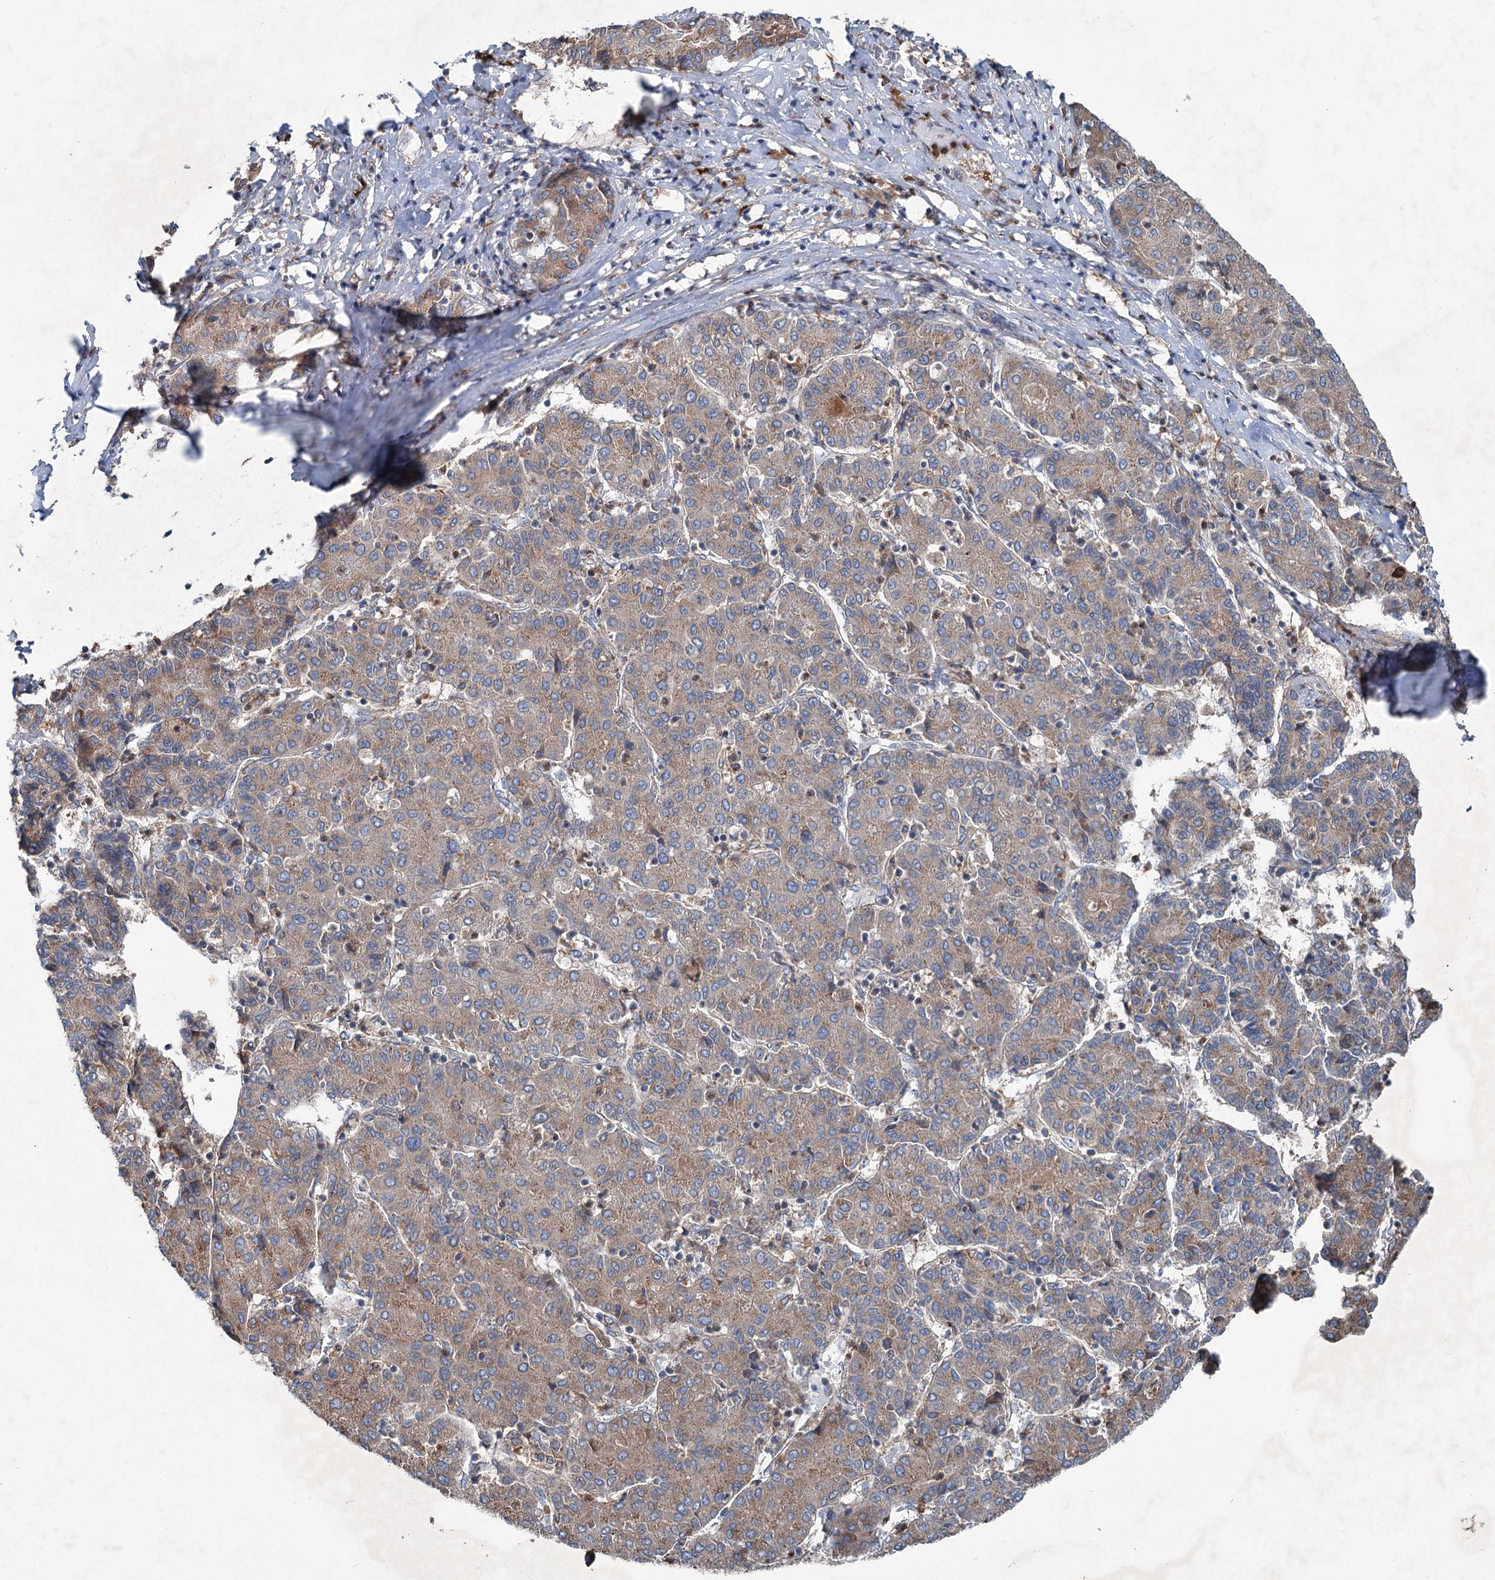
{"staining": {"intensity": "weak", "quantity": ">75%", "location": "cytoplasmic/membranous"}, "tissue": "liver cancer", "cell_type": "Tumor cells", "image_type": "cancer", "snomed": [{"axis": "morphology", "description": "Carcinoma, Hepatocellular, NOS"}, {"axis": "topography", "description": "Liver"}], "caption": "Liver cancer (hepatocellular carcinoma) was stained to show a protein in brown. There is low levels of weak cytoplasmic/membranous expression in about >75% of tumor cells.", "gene": "CALCOCO1", "patient": {"sex": "male", "age": 65}}